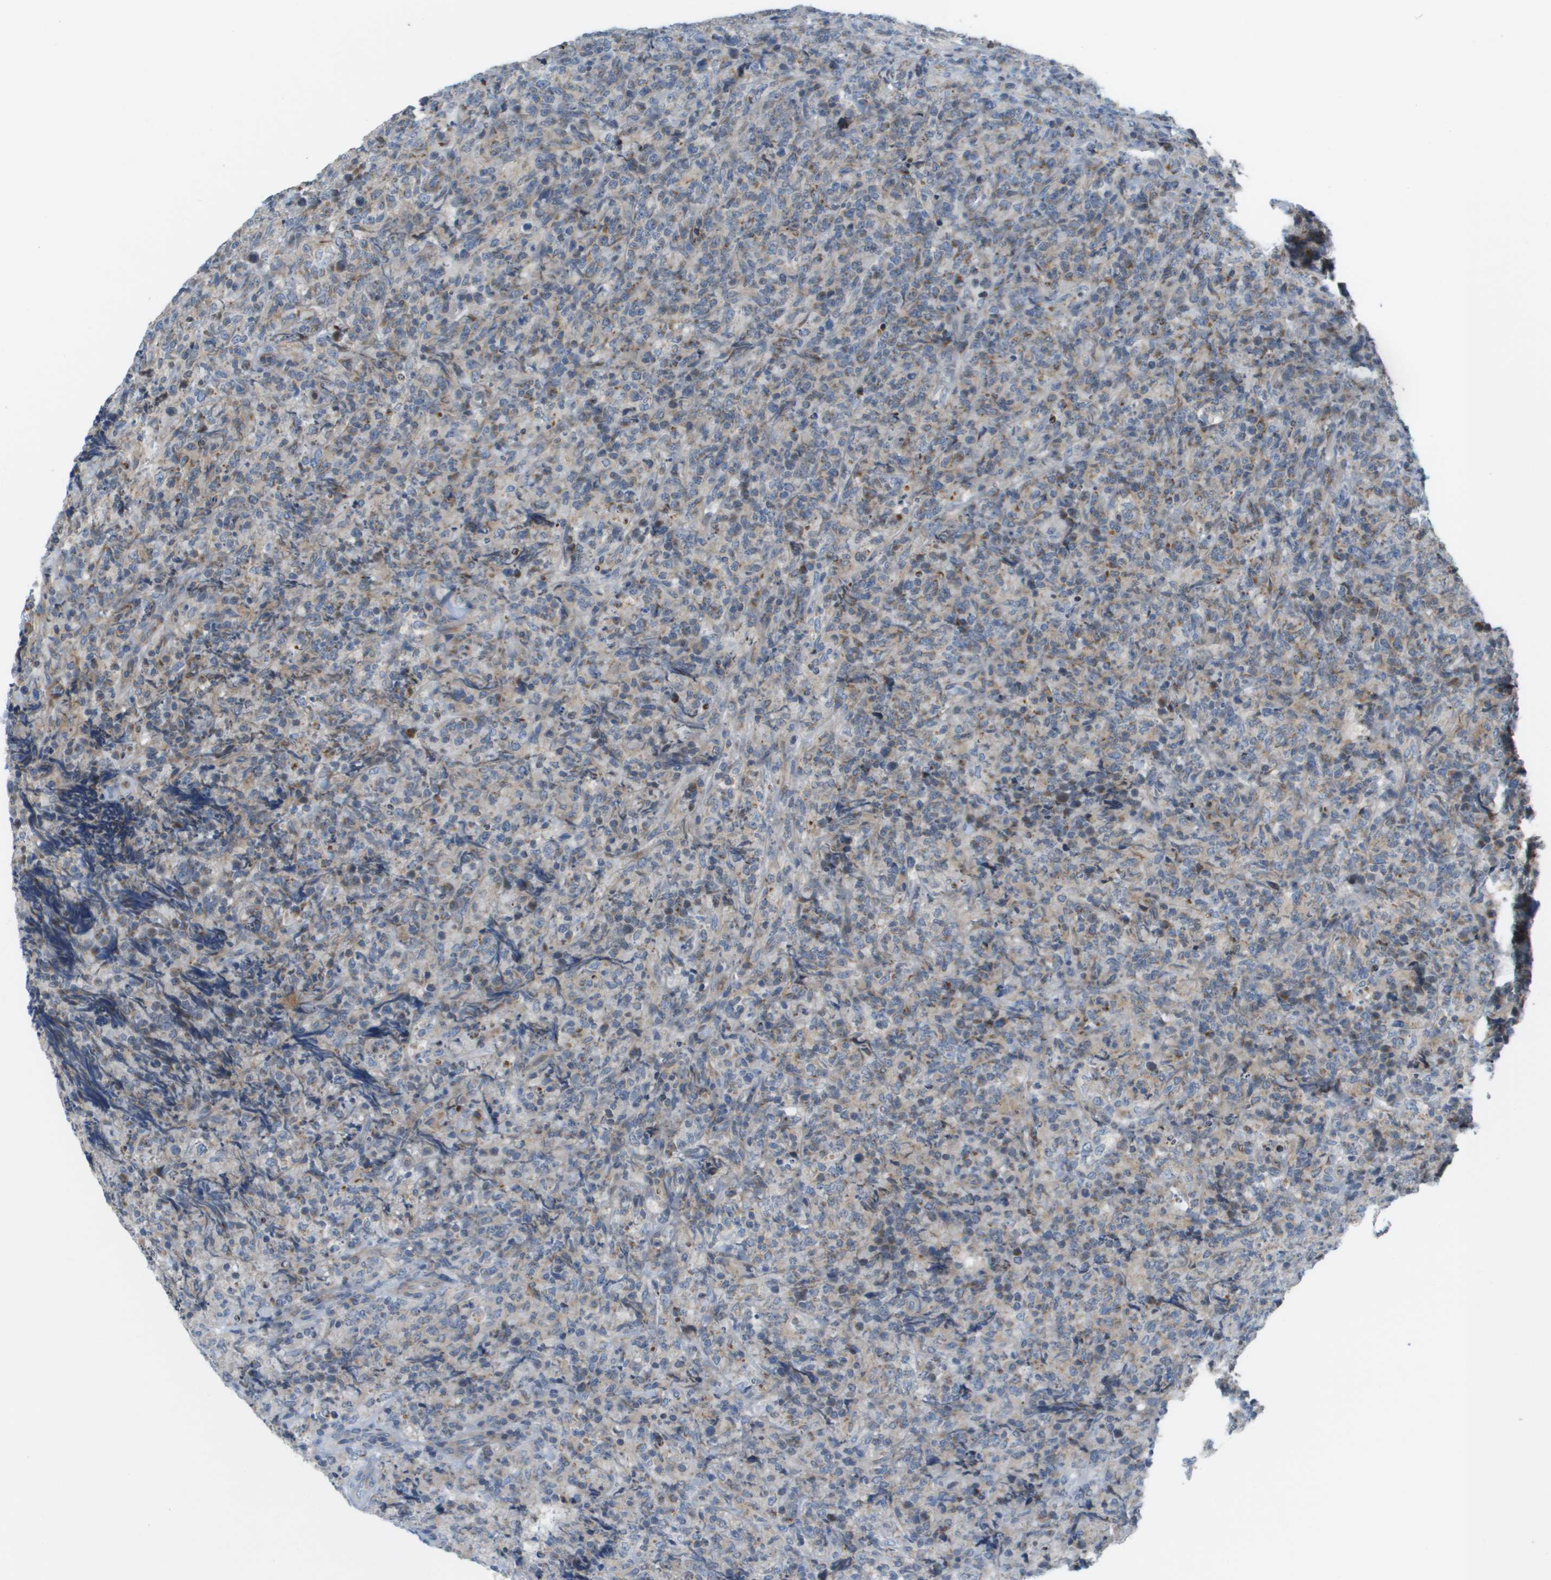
{"staining": {"intensity": "weak", "quantity": "<25%", "location": "cytoplasmic/membranous"}, "tissue": "lymphoma", "cell_type": "Tumor cells", "image_type": "cancer", "snomed": [{"axis": "morphology", "description": "Malignant lymphoma, non-Hodgkin's type, High grade"}, {"axis": "topography", "description": "Tonsil"}], "caption": "Tumor cells are negative for protein expression in human malignant lymphoma, non-Hodgkin's type (high-grade).", "gene": "GALNT6", "patient": {"sex": "female", "age": 36}}